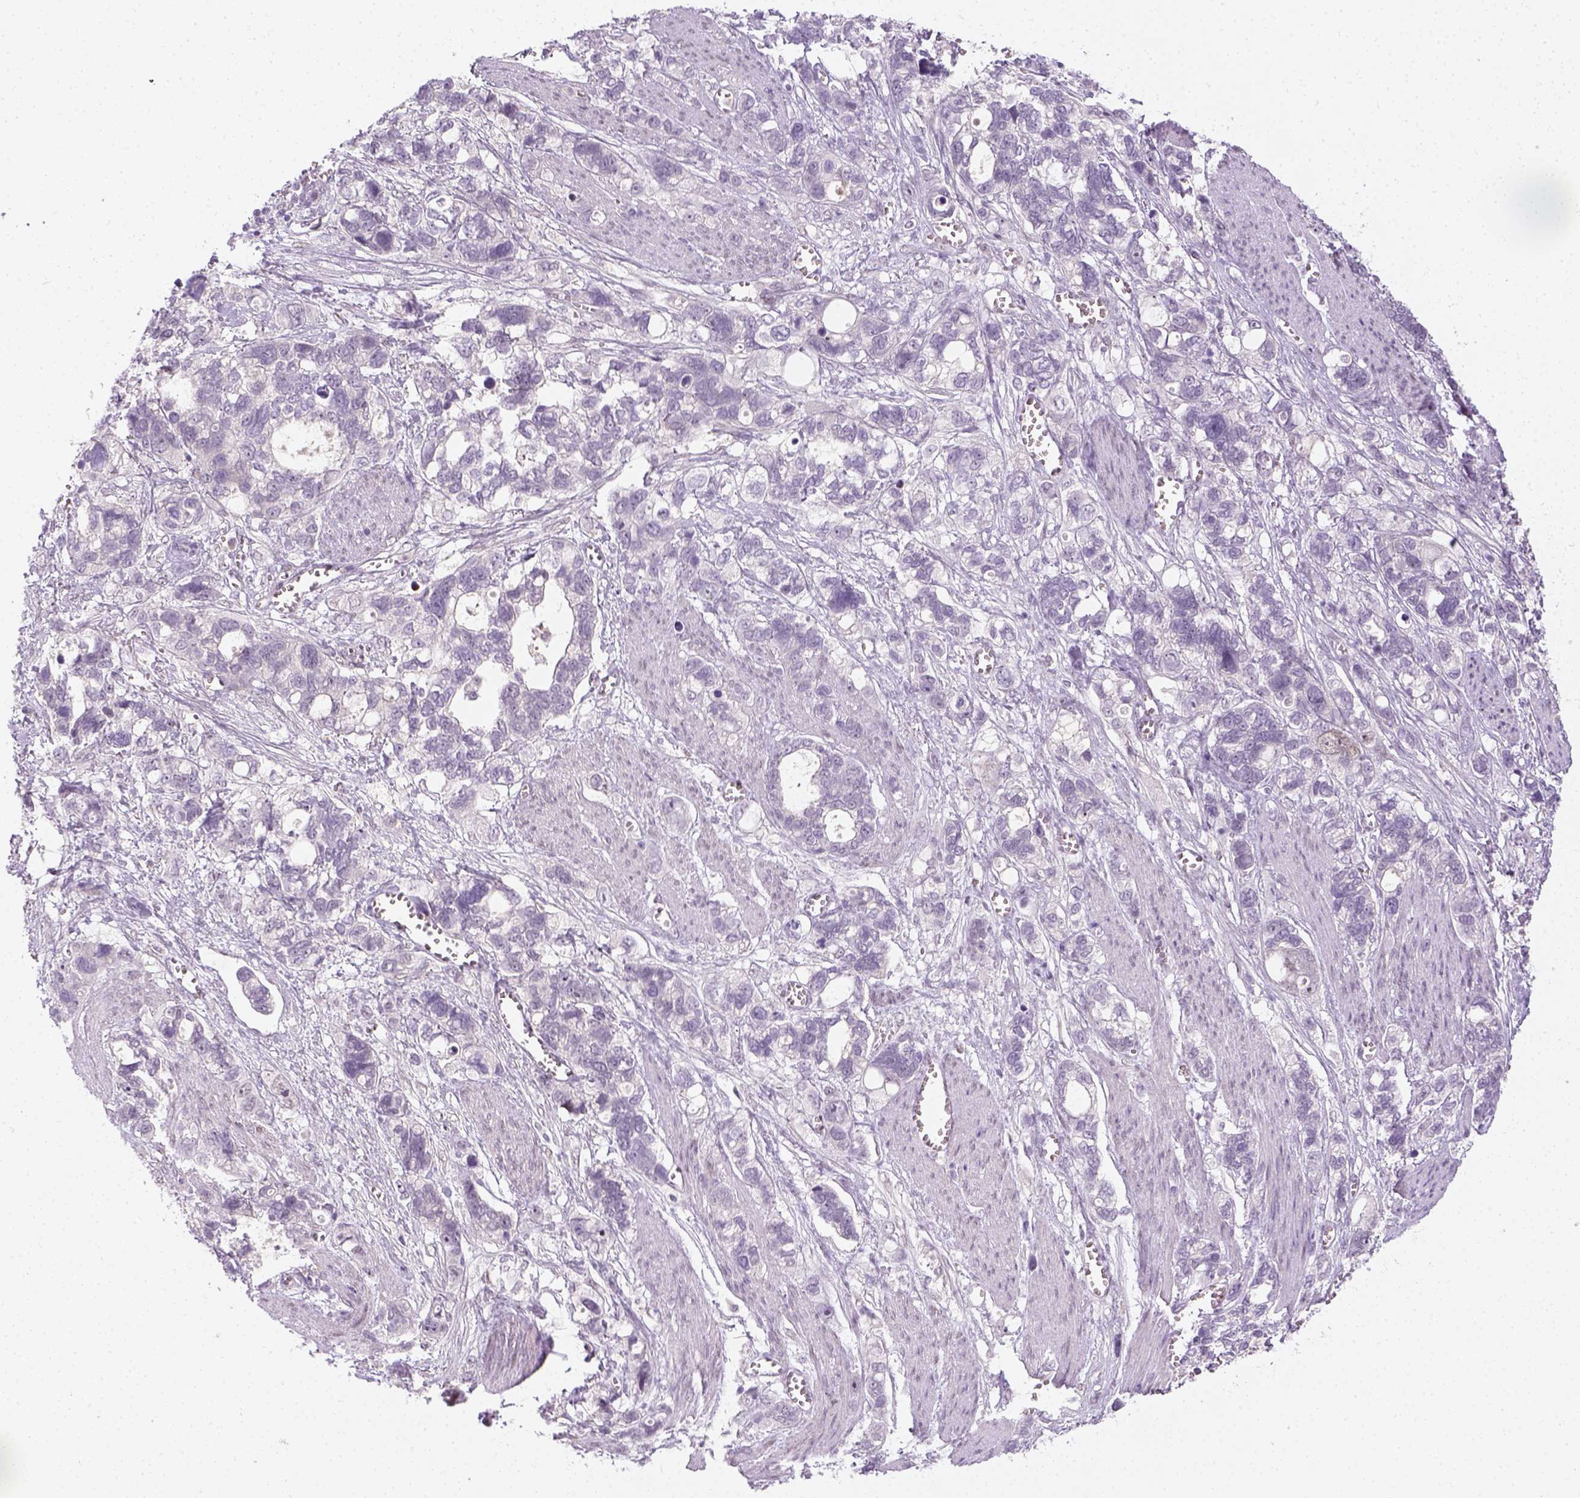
{"staining": {"intensity": "negative", "quantity": "none", "location": "none"}, "tissue": "stomach cancer", "cell_type": "Tumor cells", "image_type": "cancer", "snomed": [{"axis": "morphology", "description": "Adenocarcinoma, NOS"}, {"axis": "topography", "description": "Stomach, upper"}], "caption": "There is no significant expression in tumor cells of stomach cancer (adenocarcinoma).", "gene": "MAGEB3", "patient": {"sex": "female", "age": 81}}